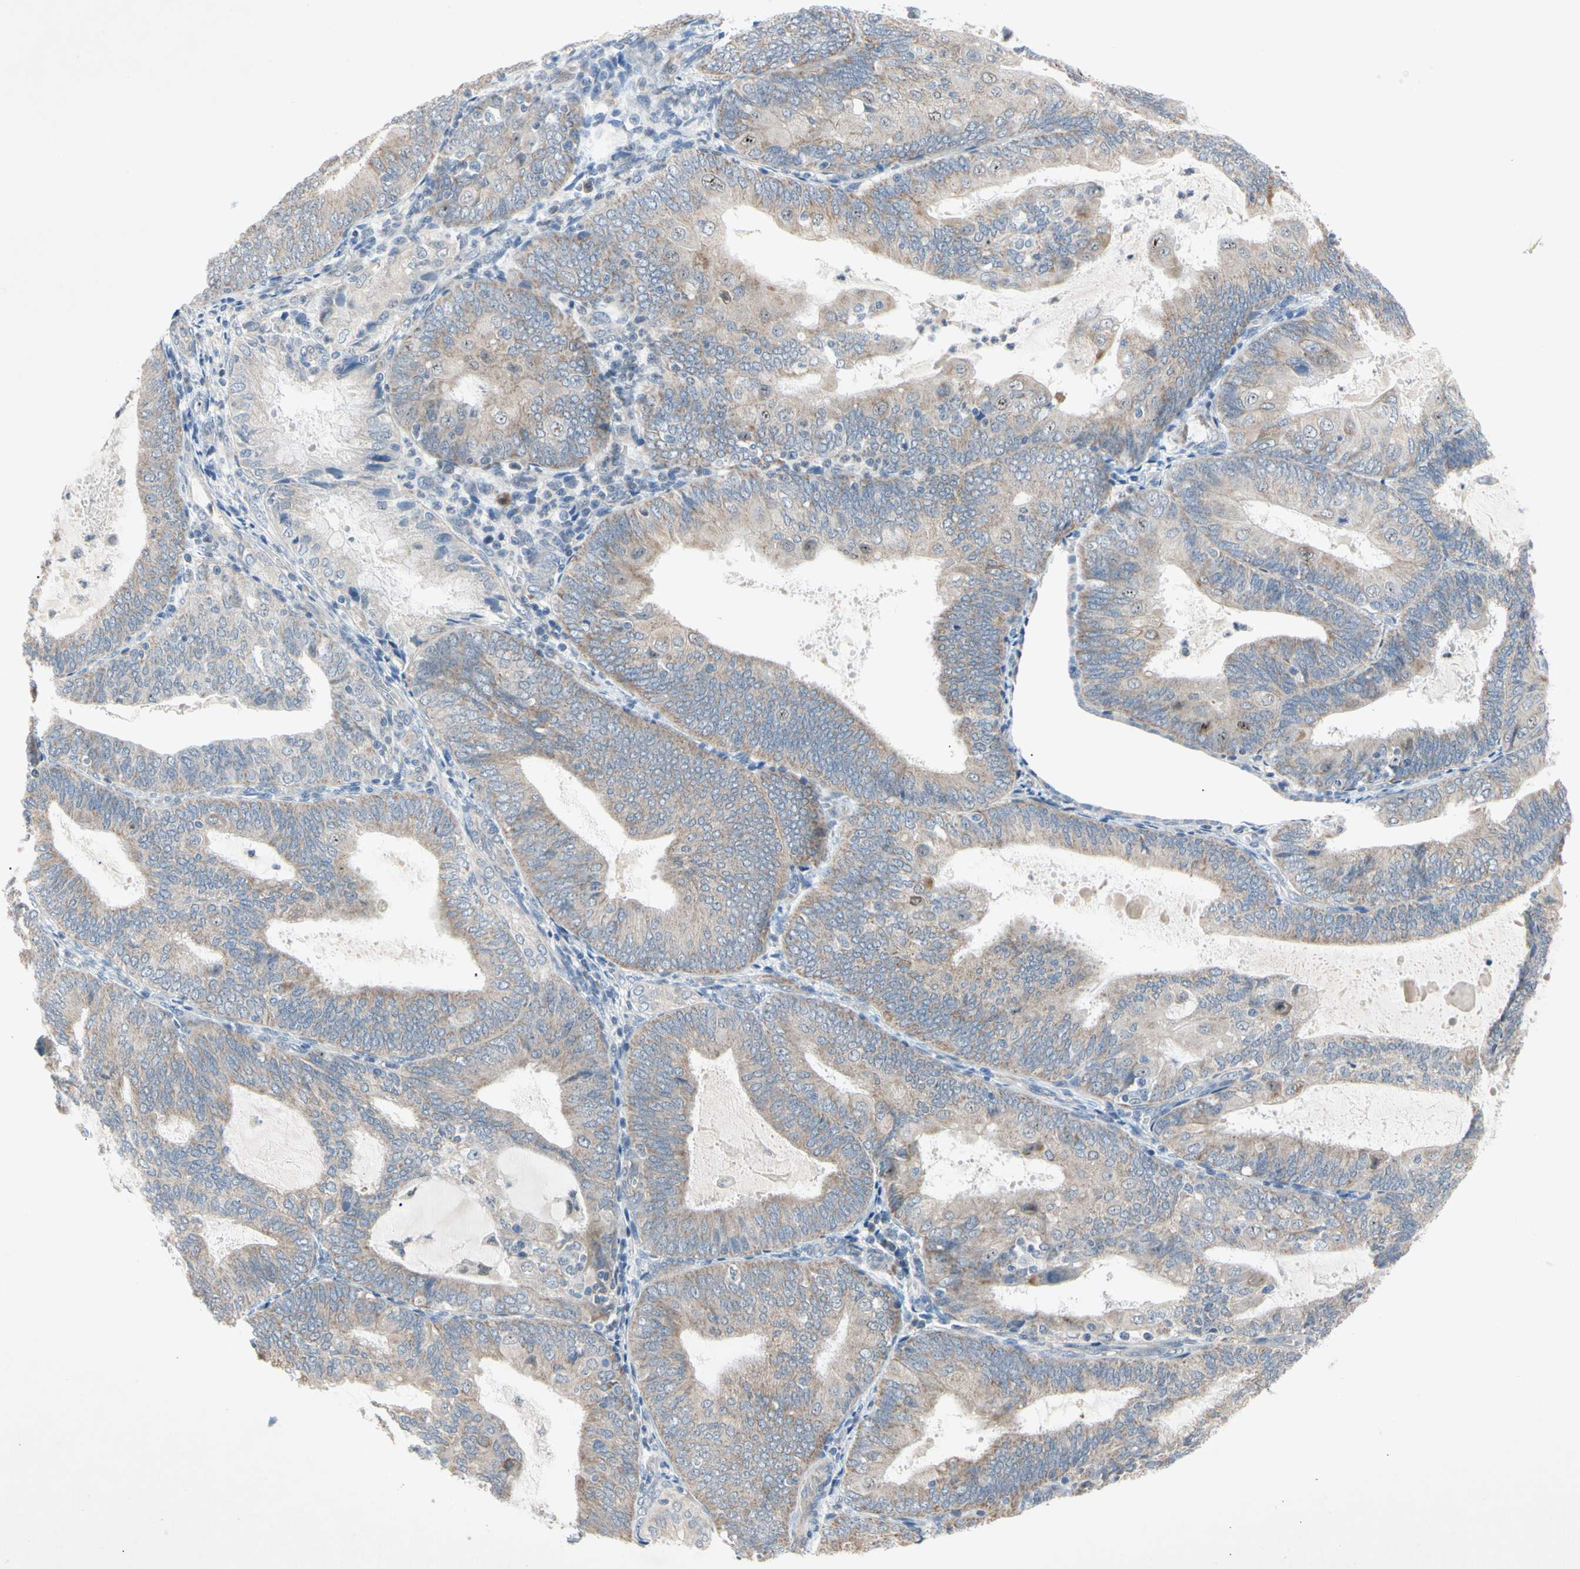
{"staining": {"intensity": "moderate", "quantity": ">75%", "location": "cytoplasmic/membranous"}, "tissue": "endometrial cancer", "cell_type": "Tumor cells", "image_type": "cancer", "snomed": [{"axis": "morphology", "description": "Adenocarcinoma, NOS"}, {"axis": "topography", "description": "Endometrium"}], "caption": "IHC photomicrograph of human endometrial cancer stained for a protein (brown), which reveals medium levels of moderate cytoplasmic/membranous positivity in approximately >75% of tumor cells.", "gene": "MARK1", "patient": {"sex": "female", "age": 81}}